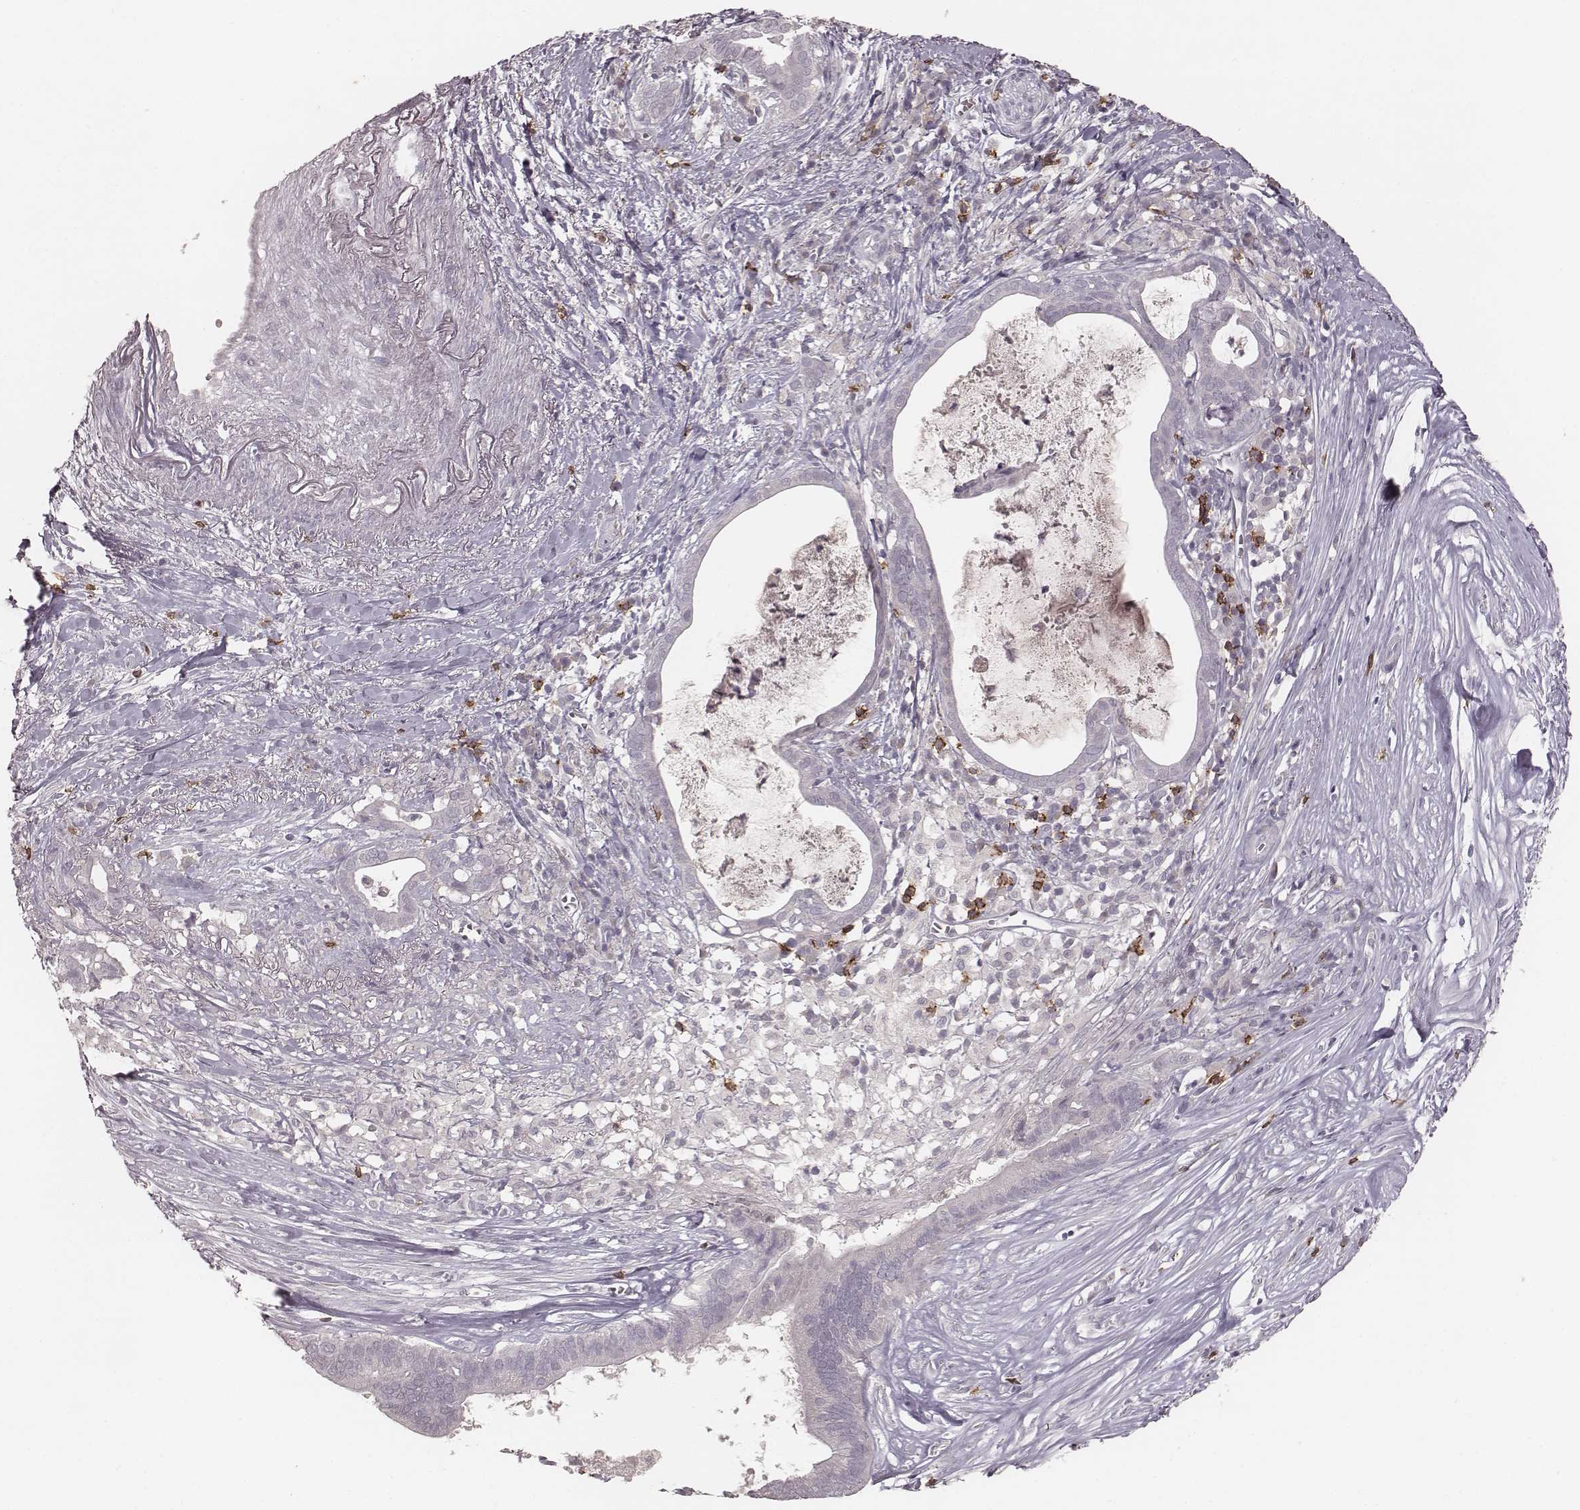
{"staining": {"intensity": "negative", "quantity": "none", "location": "none"}, "tissue": "pancreatic cancer", "cell_type": "Tumor cells", "image_type": "cancer", "snomed": [{"axis": "morphology", "description": "Adenocarcinoma, NOS"}, {"axis": "topography", "description": "Pancreas"}], "caption": "An image of adenocarcinoma (pancreatic) stained for a protein shows no brown staining in tumor cells.", "gene": "CD8A", "patient": {"sex": "male", "age": 61}}